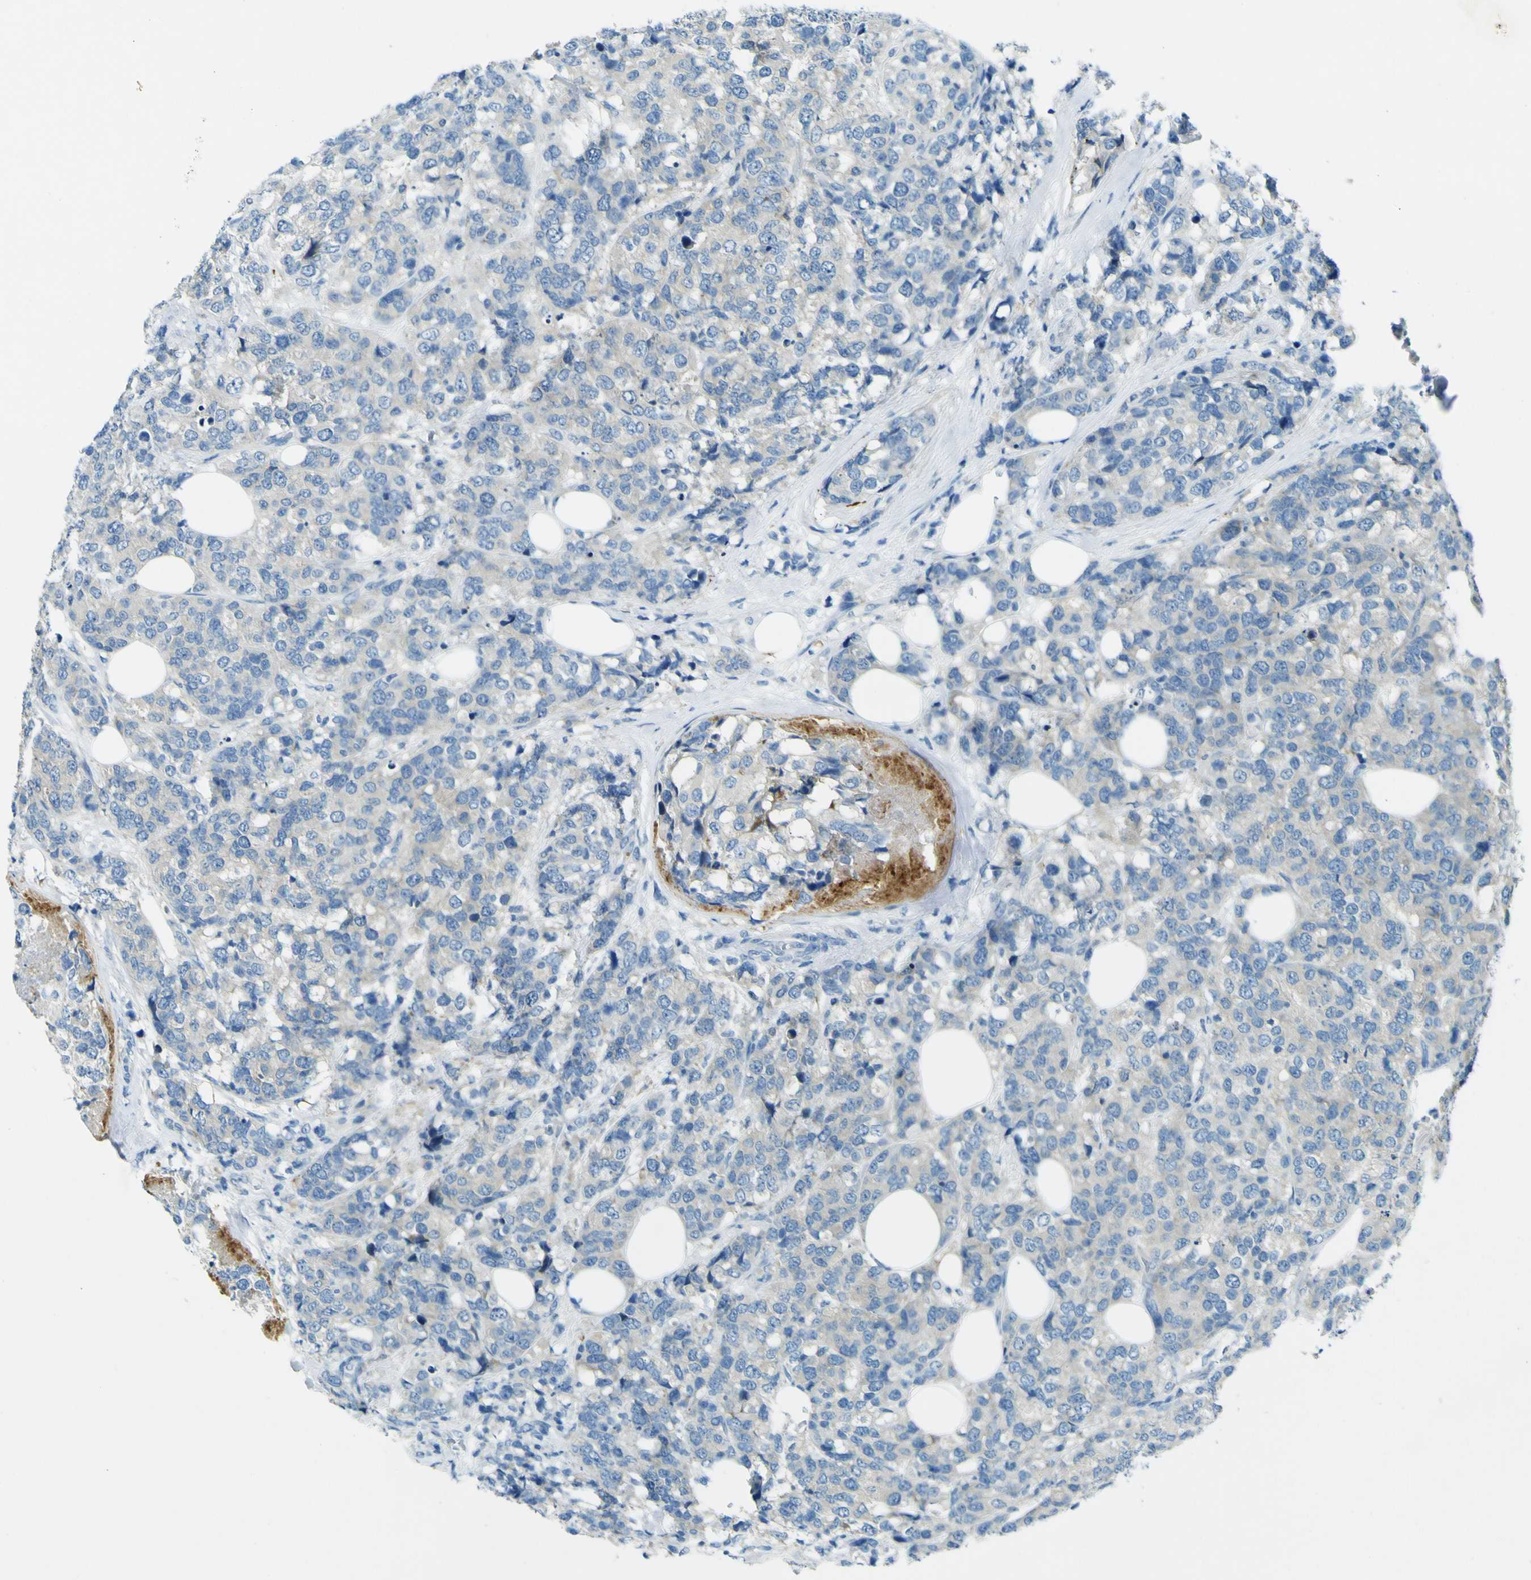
{"staining": {"intensity": "negative", "quantity": "none", "location": "none"}, "tissue": "breast cancer", "cell_type": "Tumor cells", "image_type": "cancer", "snomed": [{"axis": "morphology", "description": "Lobular carcinoma"}, {"axis": "topography", "description": "Breast"}], "caption": "IHC image of lobular carcinoma (breast) stained for a protein (brown), which reveals no expression in tumor cells. The staining was performed using DAB (3,3'-diaminobenzidine) to visualize the protein expression in brown, while the nuclei were stained in blue with hematoxylin (Magnification: 20x).", "gene": "SORCS1", "patient": {"sex": "female", "age": 59}}